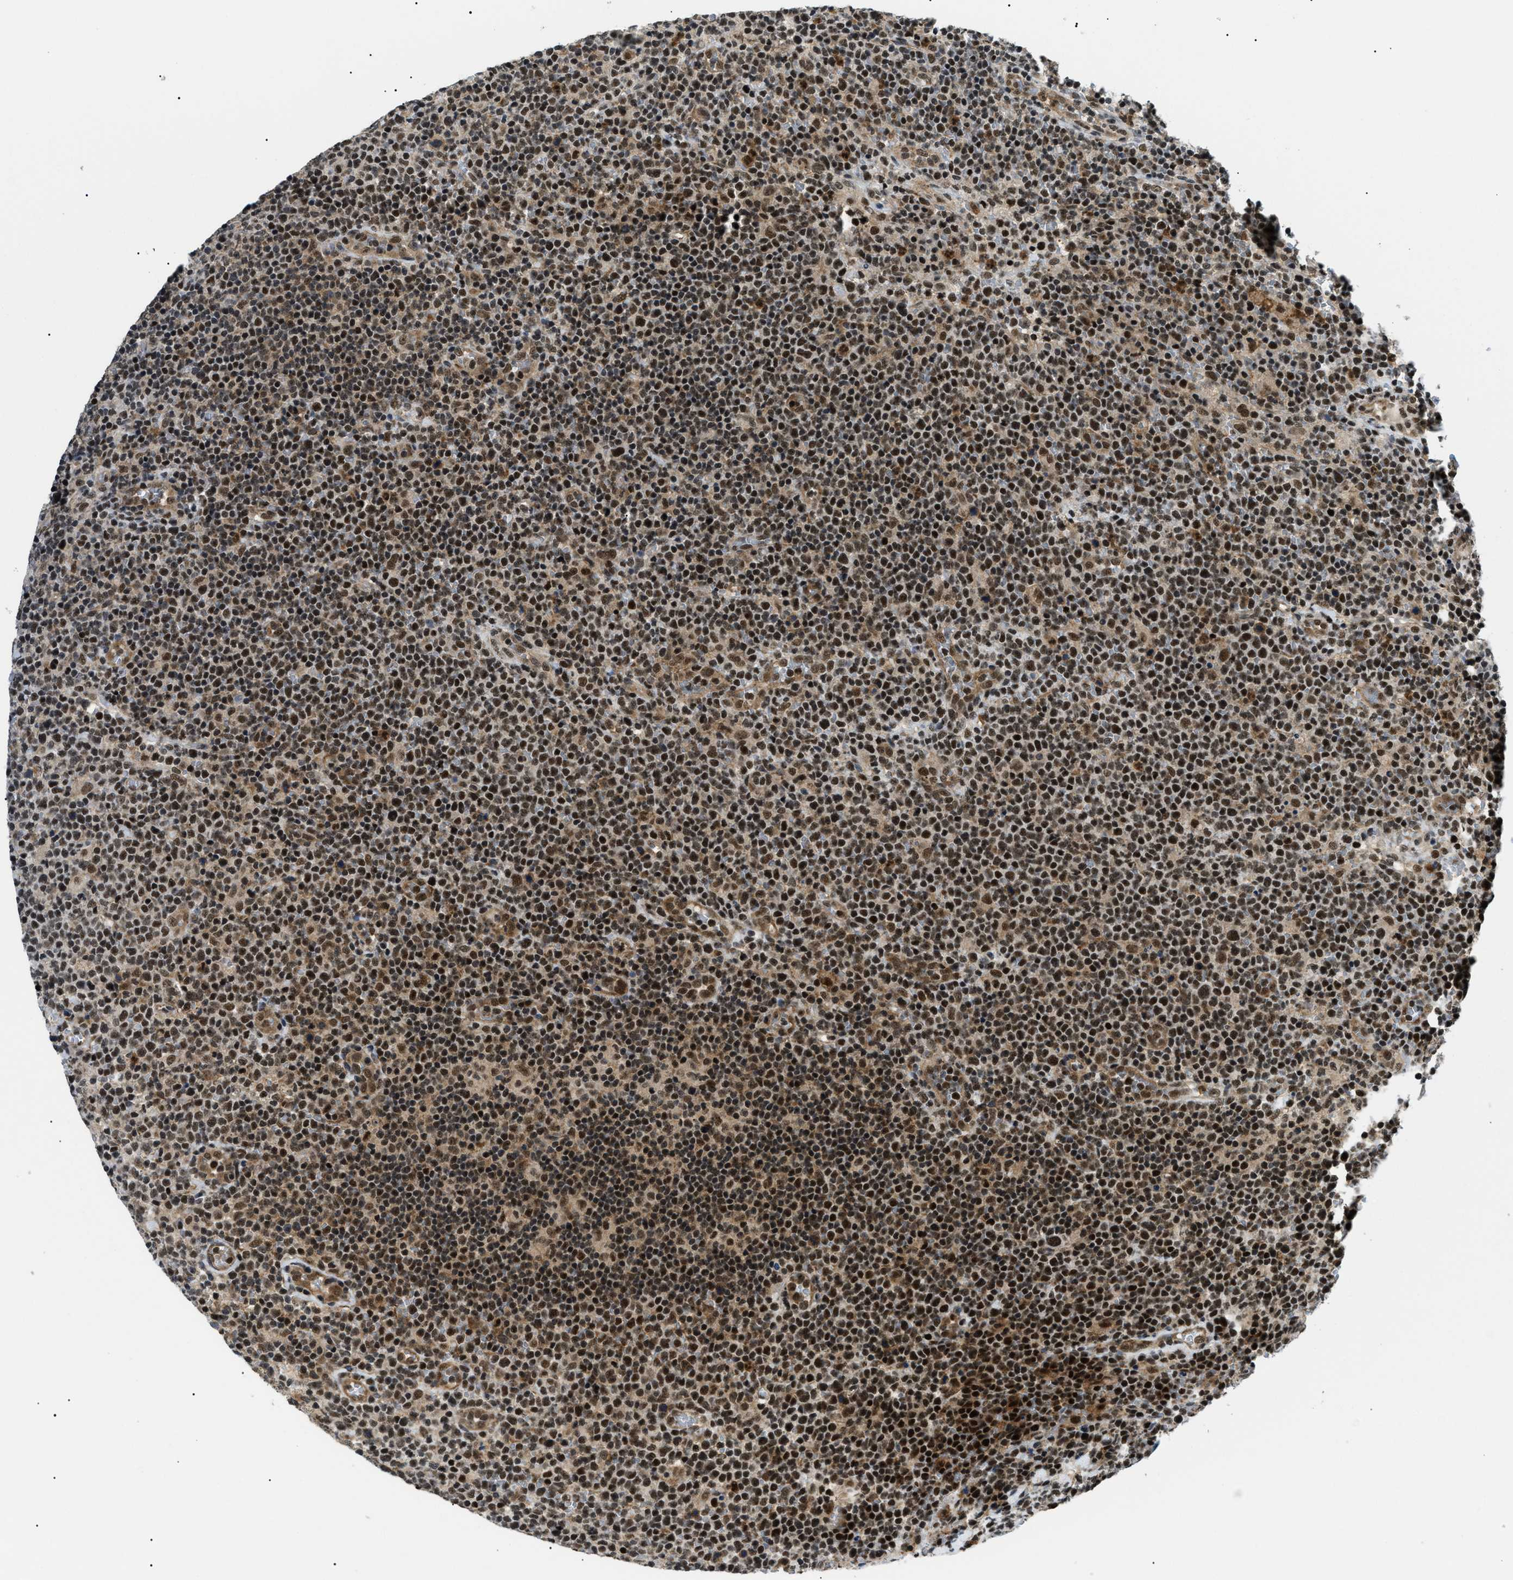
{"staining": {"intensity": "strong", "quantity": ">75%", "location": "cytoplasmic/membranous,nuclear"}, "tissue": "lymphoma", "cell_type": "Tumor cells", "image_type": "cancer", "snomed": [{"axis": "morphology", "description": "Malignant lymphoma, non-Hodgkin's type, High grade"}, {"axis": "topography", "description": "Lymph node"}], "caption": "The histopathology image displays staining of lymphoma, revealing strong cytoplasmic/membranous and nuclear protein expression (brown color) within tumor cells.", "gene": "RBM15", "patient": {"sex": "male", "age": 61}}